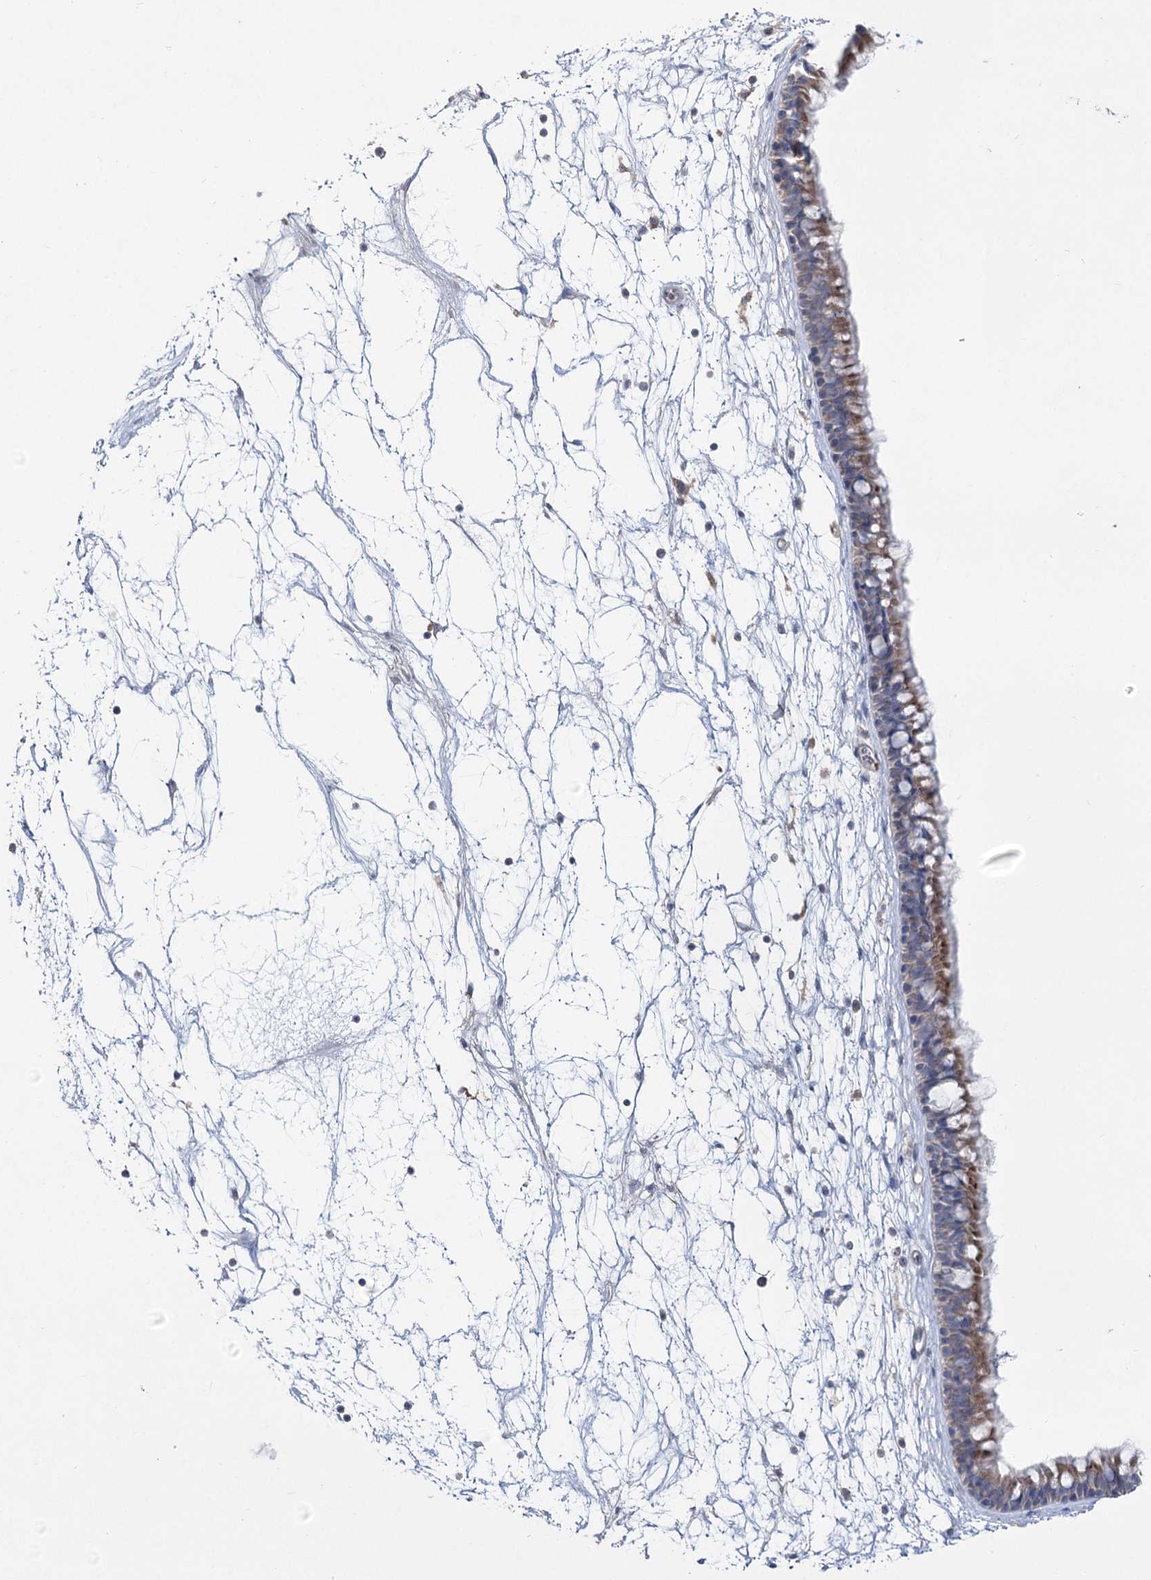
{"staining": {"intensity": "moderate", "quantity": ">75%", "location": "cytoplasmic/membranous"}, "tissue": "nasopharynx", "cell_type": "Respiratory epithelial cells", "image_type": "normal", "snomed": [{"axis": "morphology", "description": "Normal tissue, NOS"}, {"axis": "topography", "description": "Nasopharynx"}], "caption": "Moderate cytoplasmic/membranous positivity is appreciated in approximately >75% of respiratory epithelial cells in normal nasopharynx. Nuclei are stained in blue.", "gene": "TMEM187", "patient": {"sex": "male", "age": 64}}